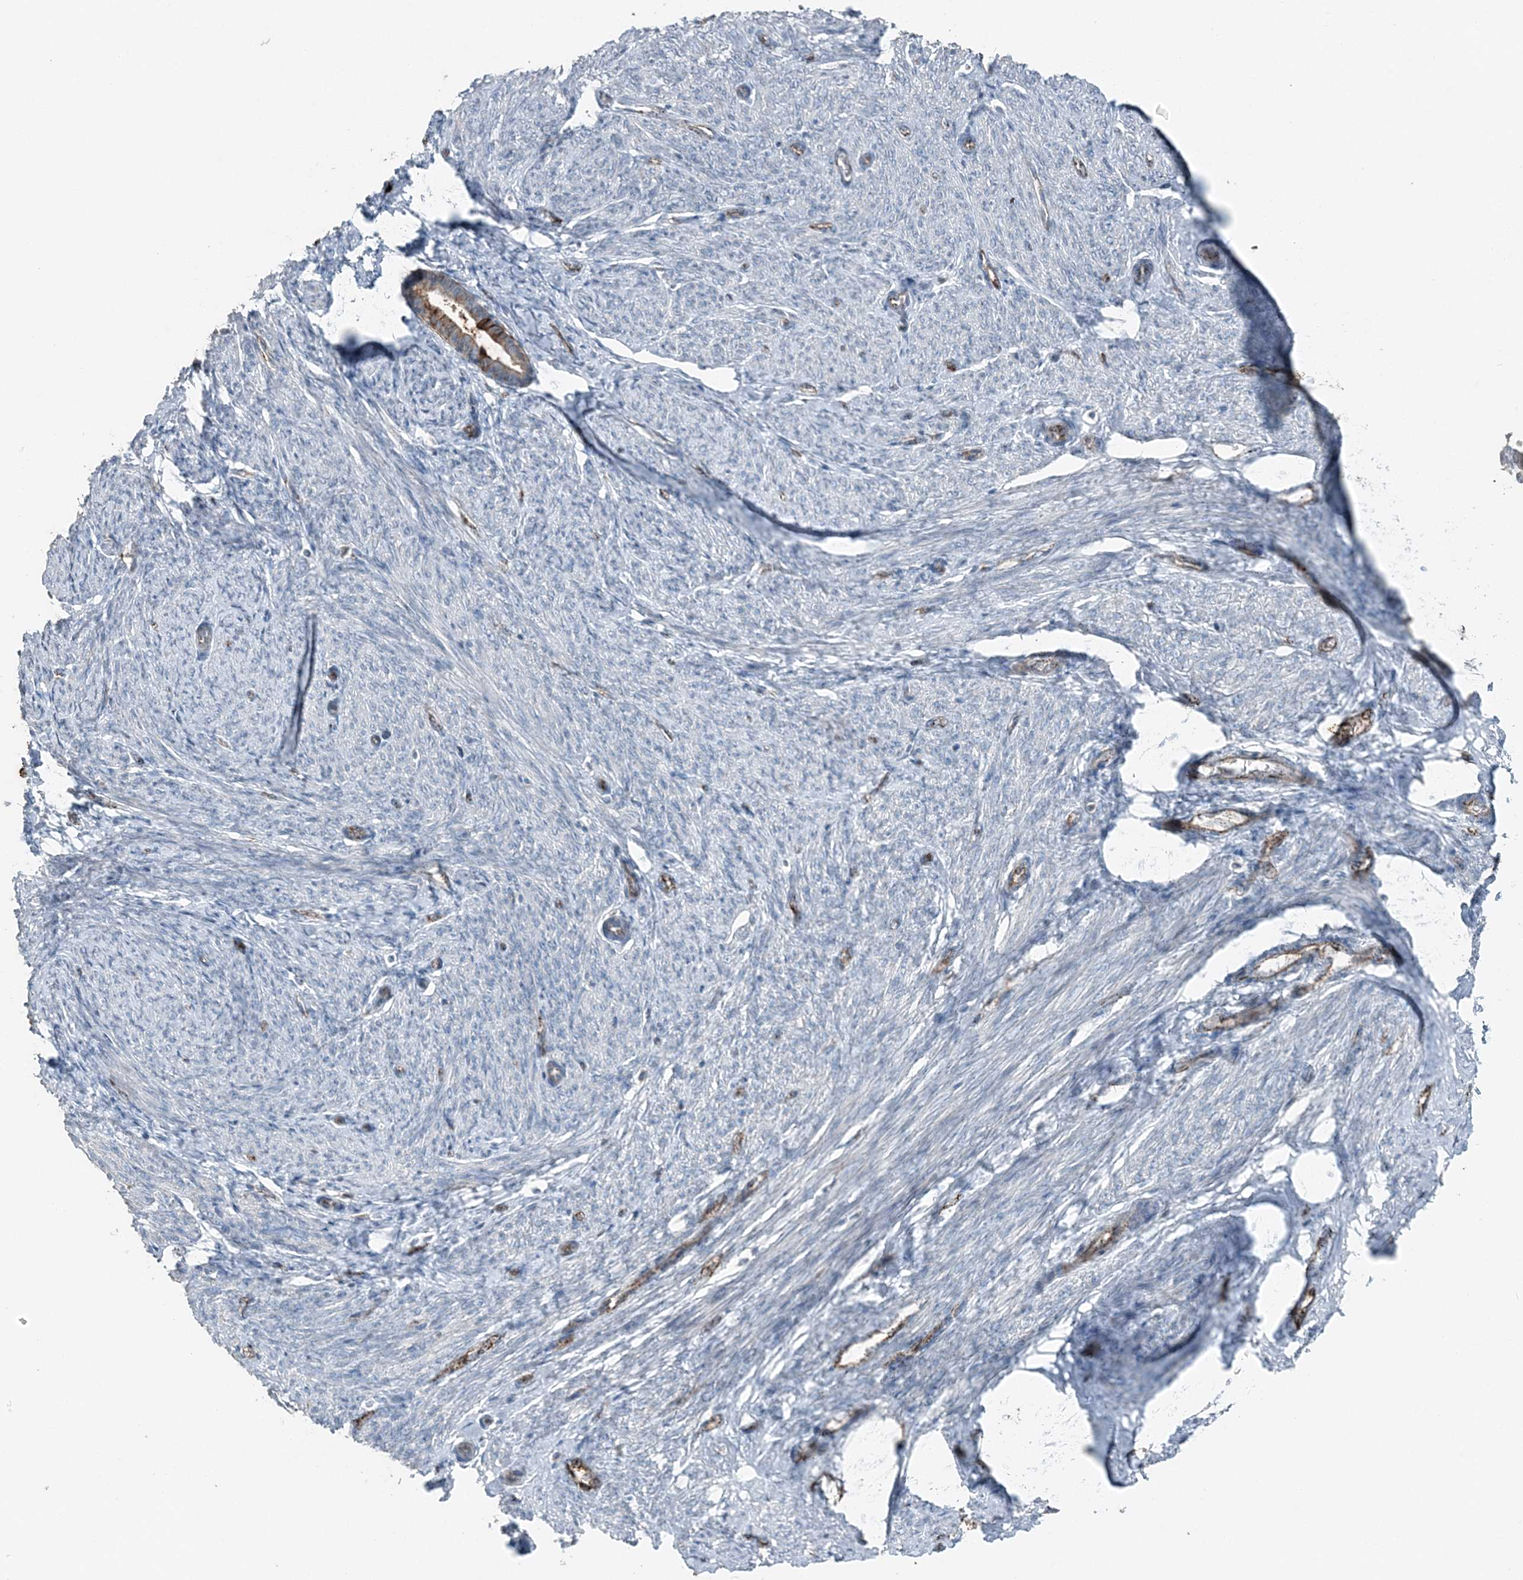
{"staining": {"intensity": "negative", "quantity": "none", "location": "none"}, "tissue": "endometrium", "cell_type": "Cells in endometrial stroma", "image_type": "normal", "snomed": [{"axis": "morphology", "description": "Normal tissue, NOS"}, {"axis": "topography", "description": "Endometrium"}], "caption": "High power microscopy histopathology image of an IHC histopathology image of benign endometrium, revealing no significant positivity in cells in endometrial stroma.", "gene": "ELOVL7", "patient": {"sex": "female", "age": 72}}